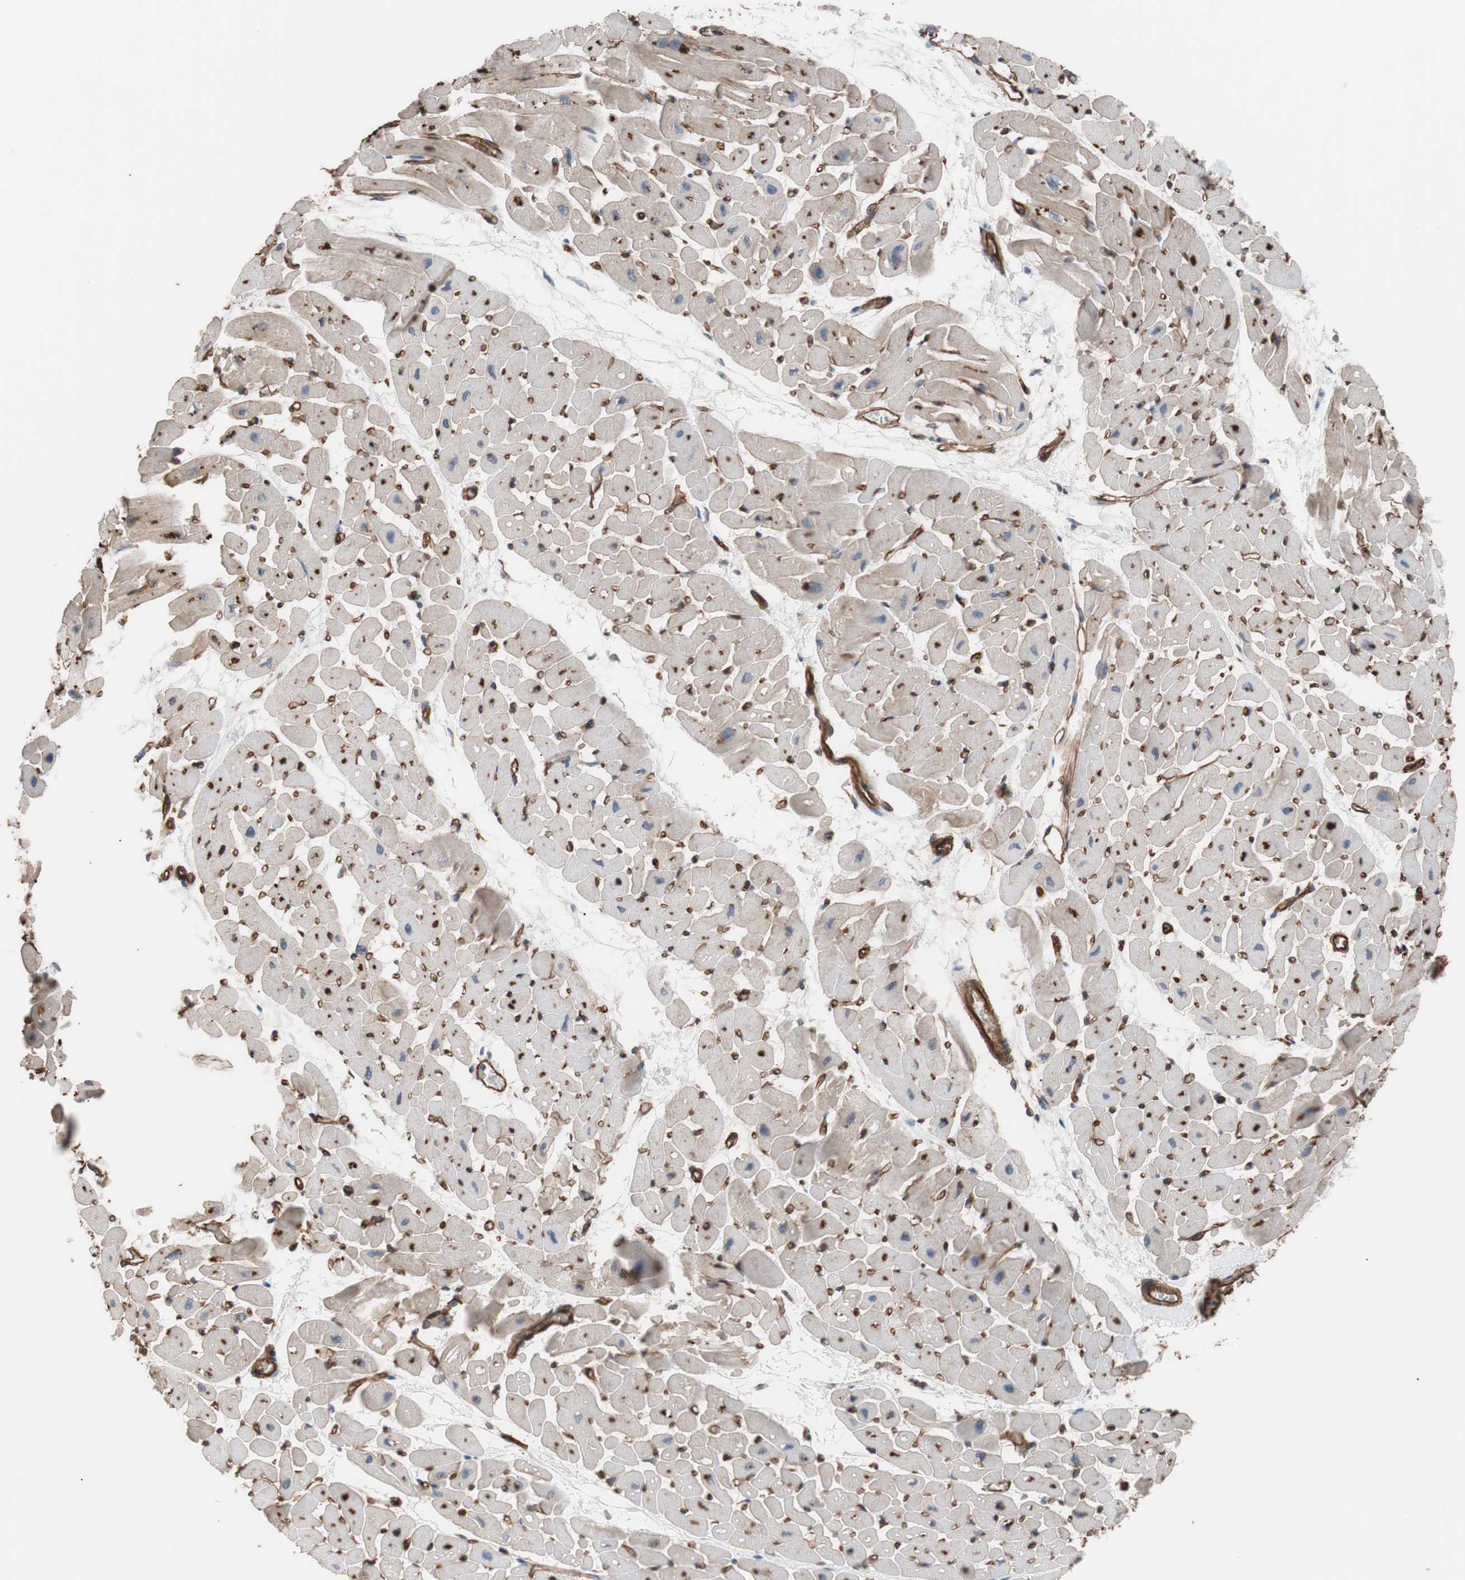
{"staining": {"intensity": "moderate", "quantity": "25%-75%", "location": "cytoplasmic/membranous"}, "tissue": "heart muscle", "cell_type": "Cardiomyocytes", "image_type": "normal", "snomed": [{"axis": "morphology", "description": "Normal tissue, NOS"}, {"axis": "topography", "description": "Heart"}], "caption": "Normal heart muscle shows moderate cytoplasmic/membranous staining in approximately 25%-75% of cardiomyocytes, visualized by immunohistochemistry. The protein of interest is stained brown, and the nuclei are stained in blue (DAB (3,3'-diaminobenzidine) IHC with brightfield microscopy, high magnification).", "gene": "SPINT1", "patient": {"sex": "male", "age": 45}}